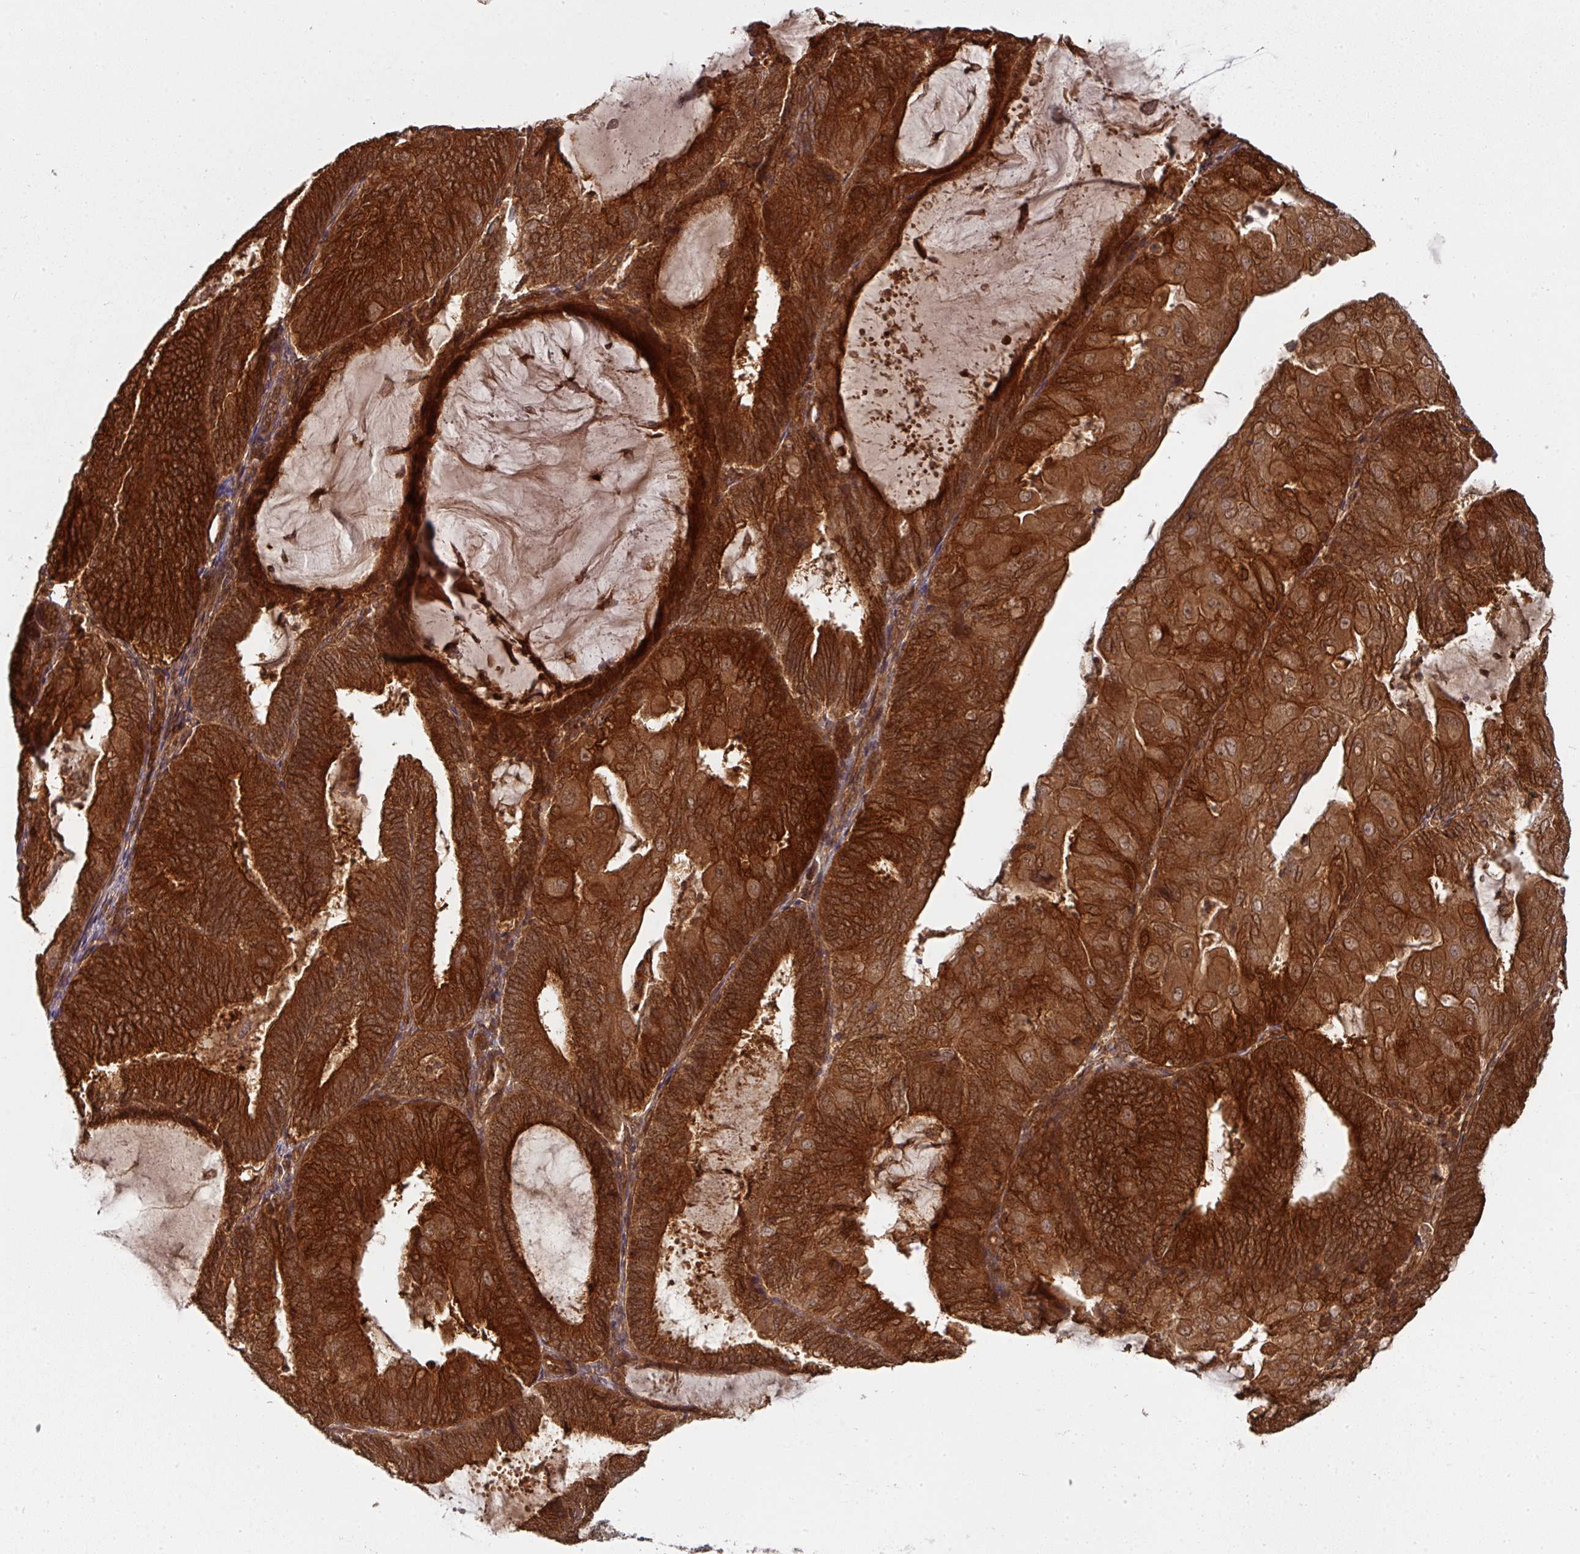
{"staining": {"intensity": "strong", "quantity": ">75%", "location": "cytoplasmic/membranous"}, "tissue": "endometrial cancer", "cell_type": "Tumor cells", "image_type": "cancer", "snomed": [{"axis": "morphology", "description": "Adenocarcinoma, NOS"}, {"axis": "topography", "description": "Endometrium"}], "caption": "DAB (3,3'-diaminobenzidine) immunohistochemical staining of endometrial cancer exhibits strong cytoplasmic/membranous protein staining in approximately >75% of tumor cells. (brown staining indicates protein expression, while blue staining denotes nuclei).", "gene": "EIF4EBP2", "patient": {"sex": "female", "age": 81}}